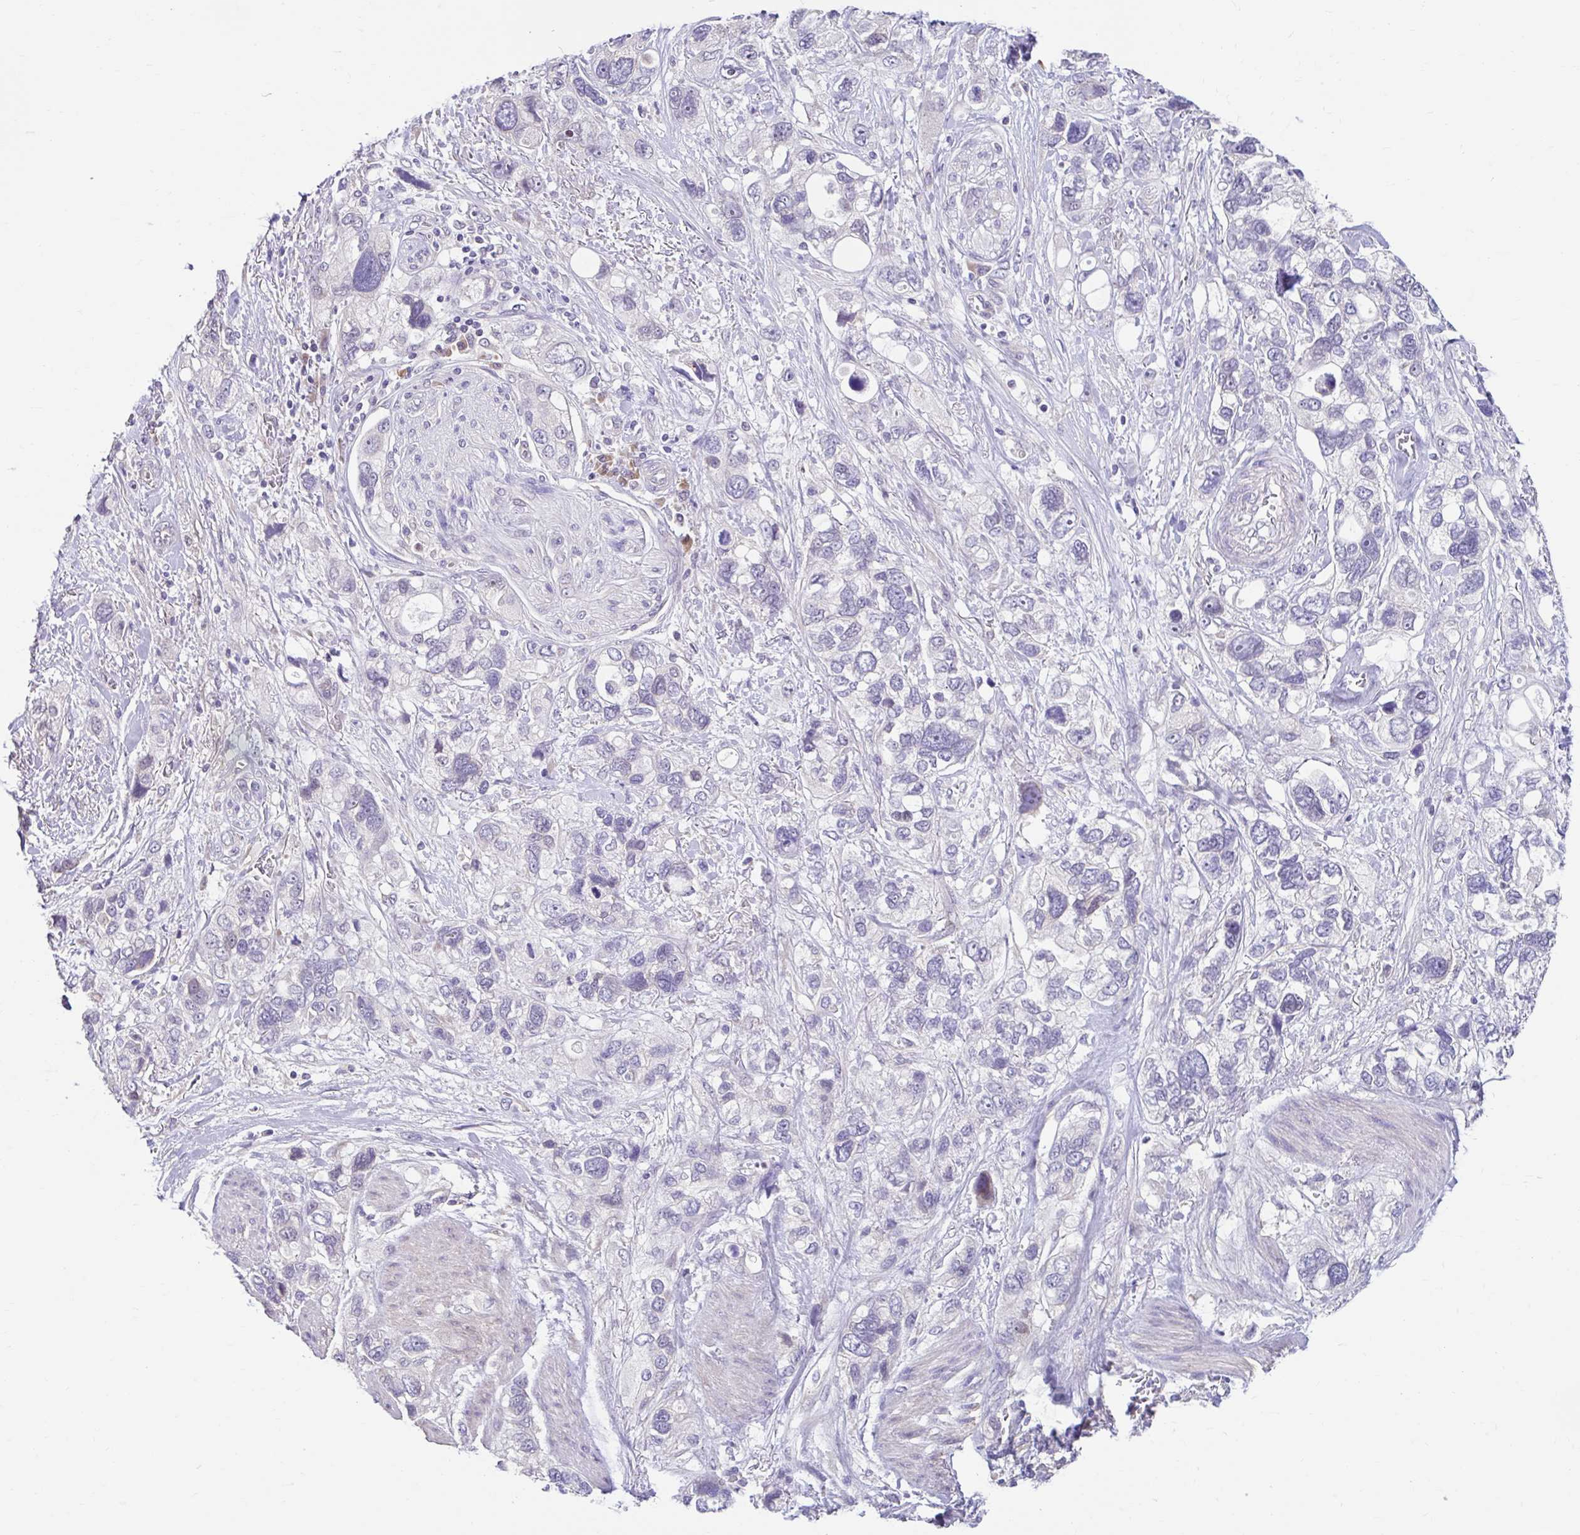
{"staining": {"intensity": "negative", "quantity": "none", "location": "none"}, "tissue": "stomach cancer", "cell_type": "Tumor cells", "image_type": "cancer", "snomed": [{"axis": "morphology", "description": "Adenocarcinoma, NOS"}, {"axis": "topography", "description": "Stomach, upper"}], "caption": "IHC histopathology image of stomach adenocarcinoma stained for a protein (brown), which displays no positivity in tumor cells. Nuclei are stained in blue.", "gene": "NT5C1B", "patient": {"sex": "female", "age": 81}}